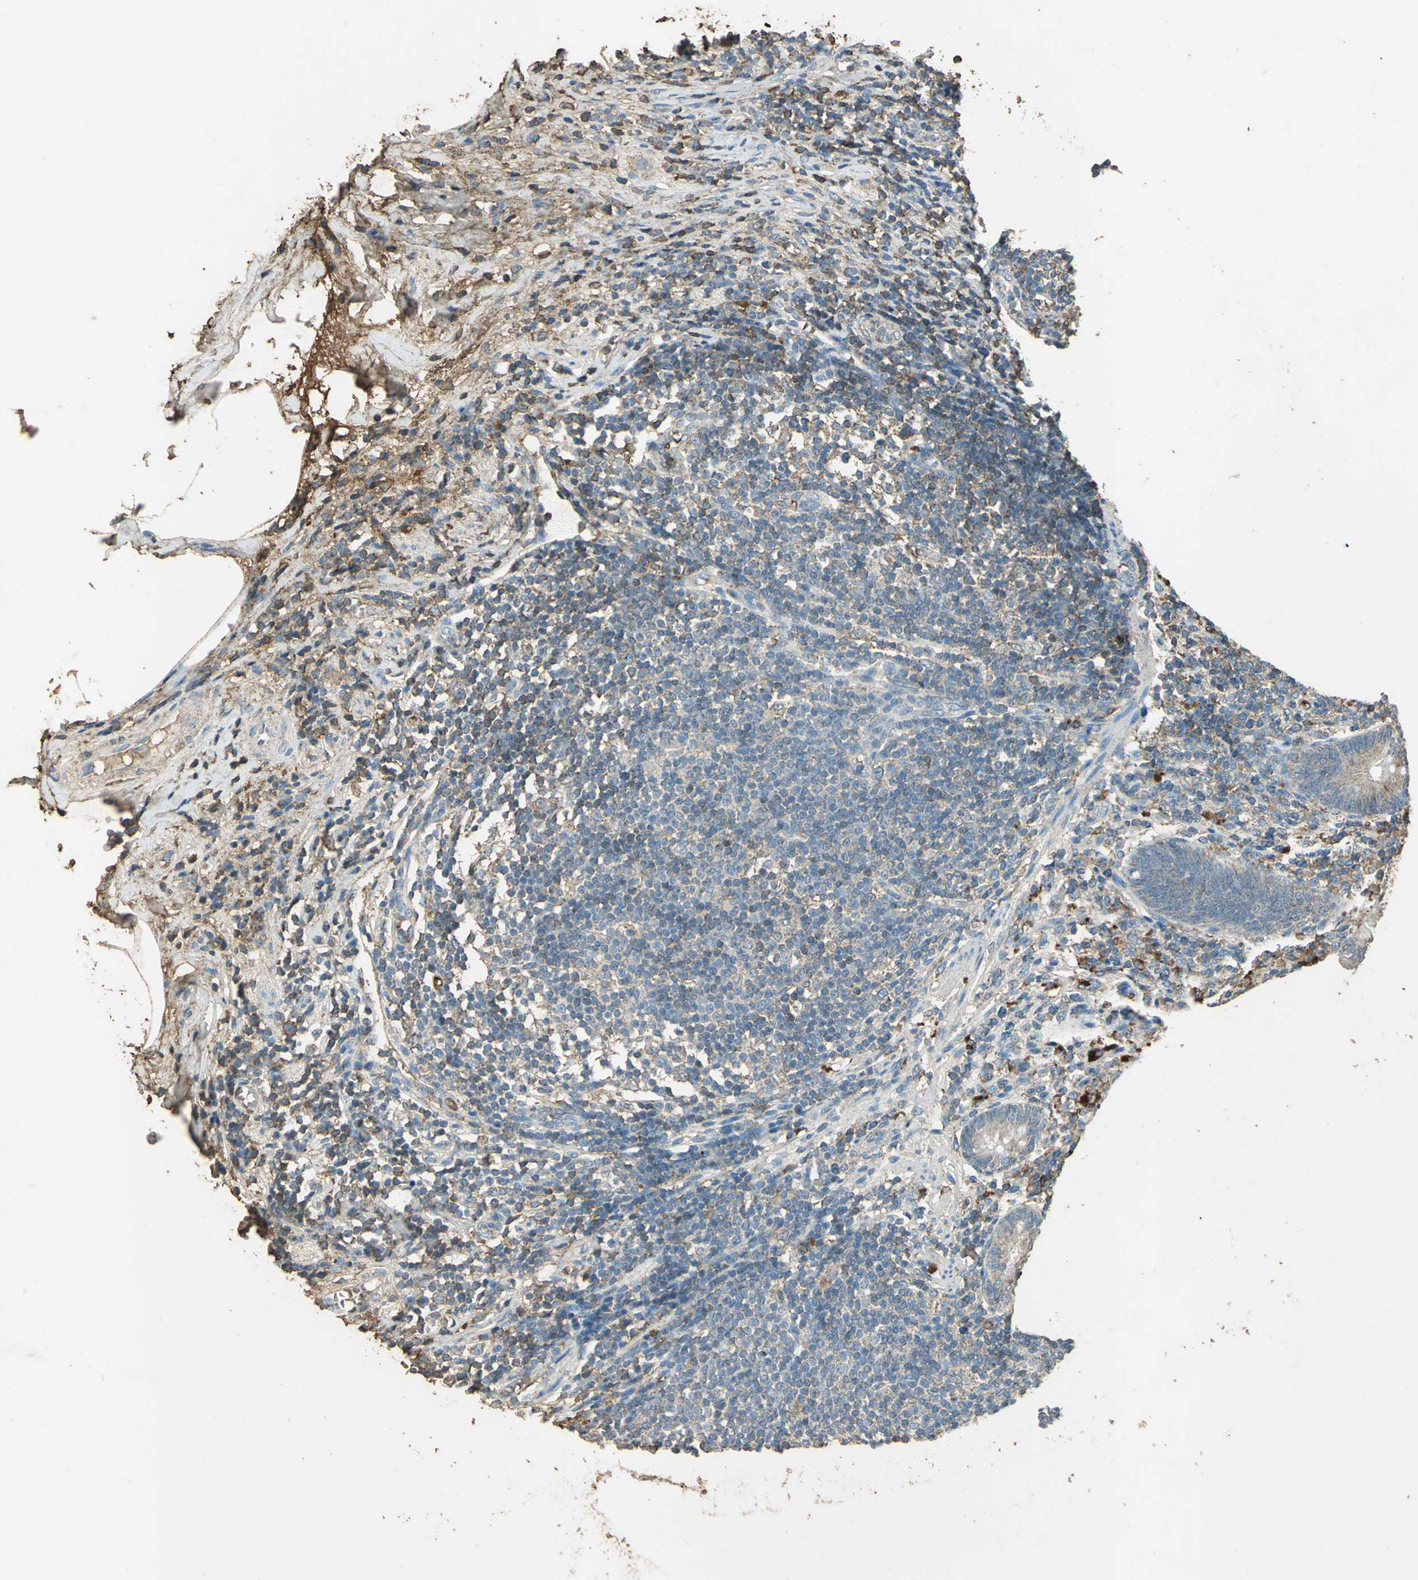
{"staining": {"intensity": "moderate", "quantity": ">75%", "location": "cytoplasmic/membranous"}, "tissue": "appendix", "cell_type": "Glandular cells", "image_type": "normal", "snomed": [{"axis": "morphology", "description": "Normal tissue, NOS"}, {"axis": "morphology", "description": "Inflammation, NOS"}, {"axis": "topography", "description": "Appendix"}], "caption": "This photomicrograph reveals immunohistochemistry staining of unremarkable appendix, with medium moderate cytoplasmic/membranous positivity in about >75% of glandular cells.", "gene": "TRAPPC2", "patient": {"sex": "male", "age": 46}}